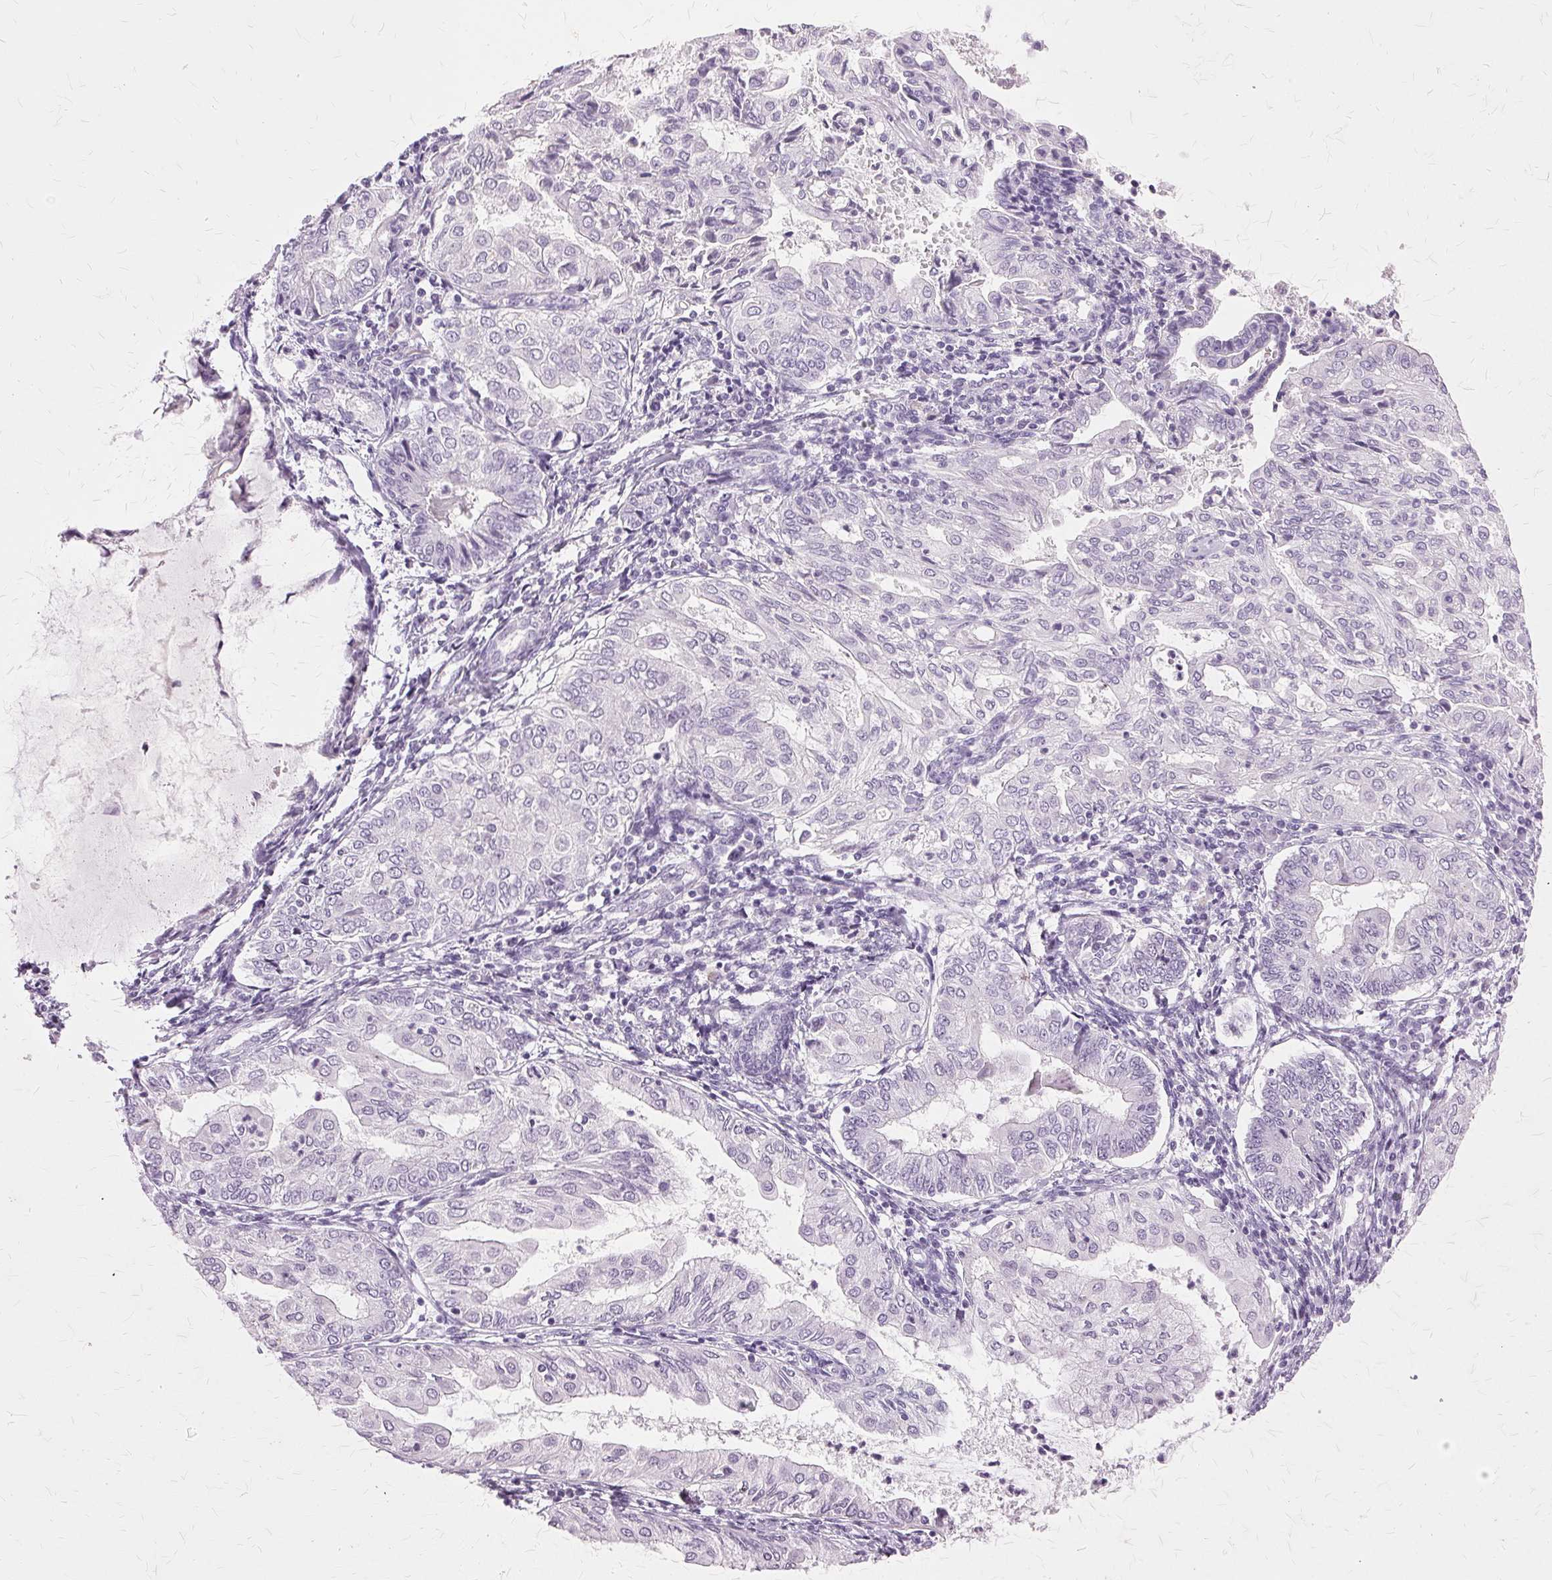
{"staining": {"intensity": "negative", "quantity": "none", "location": "none"}, "tissue": "endometrial cancer", "cell_type": "Tumor cells", "image_type": "cancer", "snomed": [{"axis": "morphology", "description": "Adenocarcinoma, NOS"}, {"axis": "topography", "description": "Endometrium"}], "caption": "High magnification brightfield microscopy of adenocarcinoma (endometrial) stained with DAB (brown) and counterstained with hematoxylin (blue): tumor cells show no significant staining.", "gene": "SLC45A3", "patient": {"sex": "female", "age": 68}}